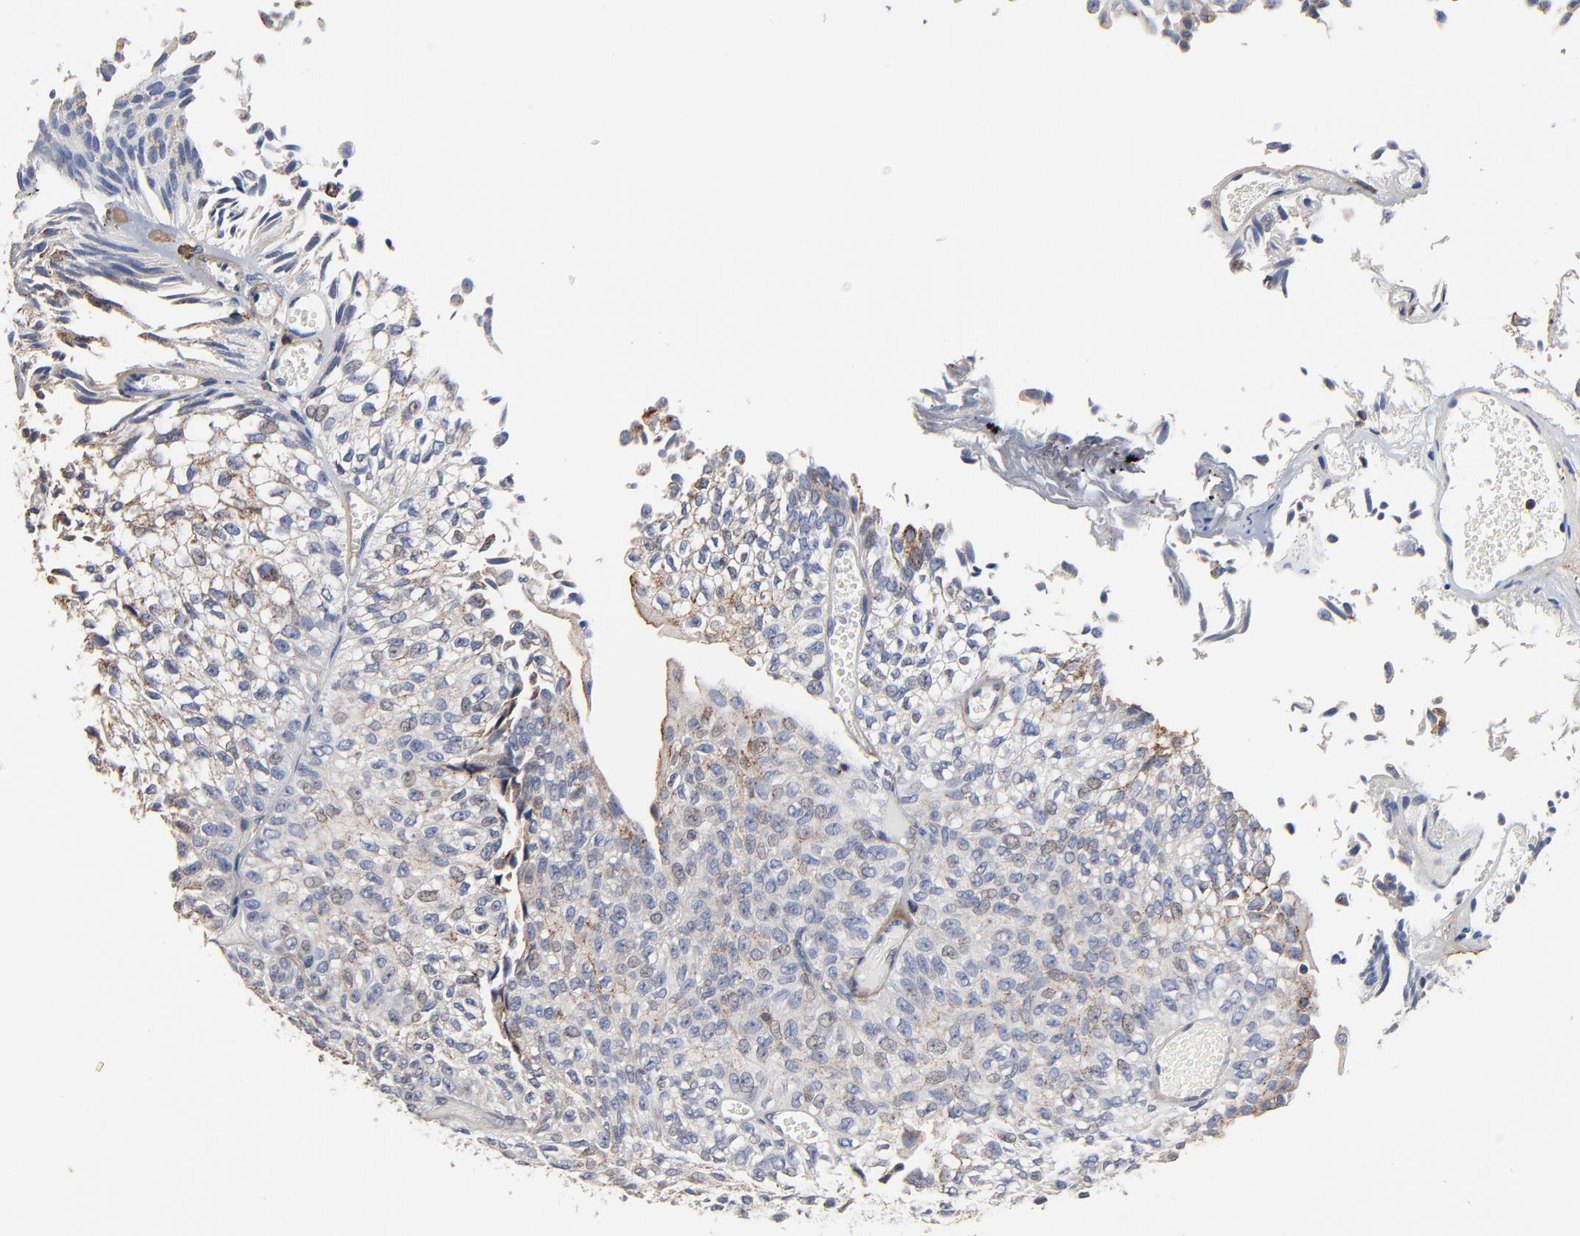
{"staining": {"intensity": "negative", "quantity": "none", "location": "none"}, "tissue": "urothelial cancer", "cell_type": "Tumor cells", "image_type": "cancer", "snomed": [{"axis": "morphology", "description": "Urothelial carcinoma, Low grade"}, {"axis": "topography", "description": "Urinary bladder"}], "caption": "Low-grade urothelial carcinoma was stained to show a protein in brown. There is no significant positivity in tumor cells. Brightfield microscopy of IHC stained with DAB (brown) and hematoxylin (blue), captured at high magnification.", "gene": "SKAP1", "patient": {"sex": "male", "age": 76}}